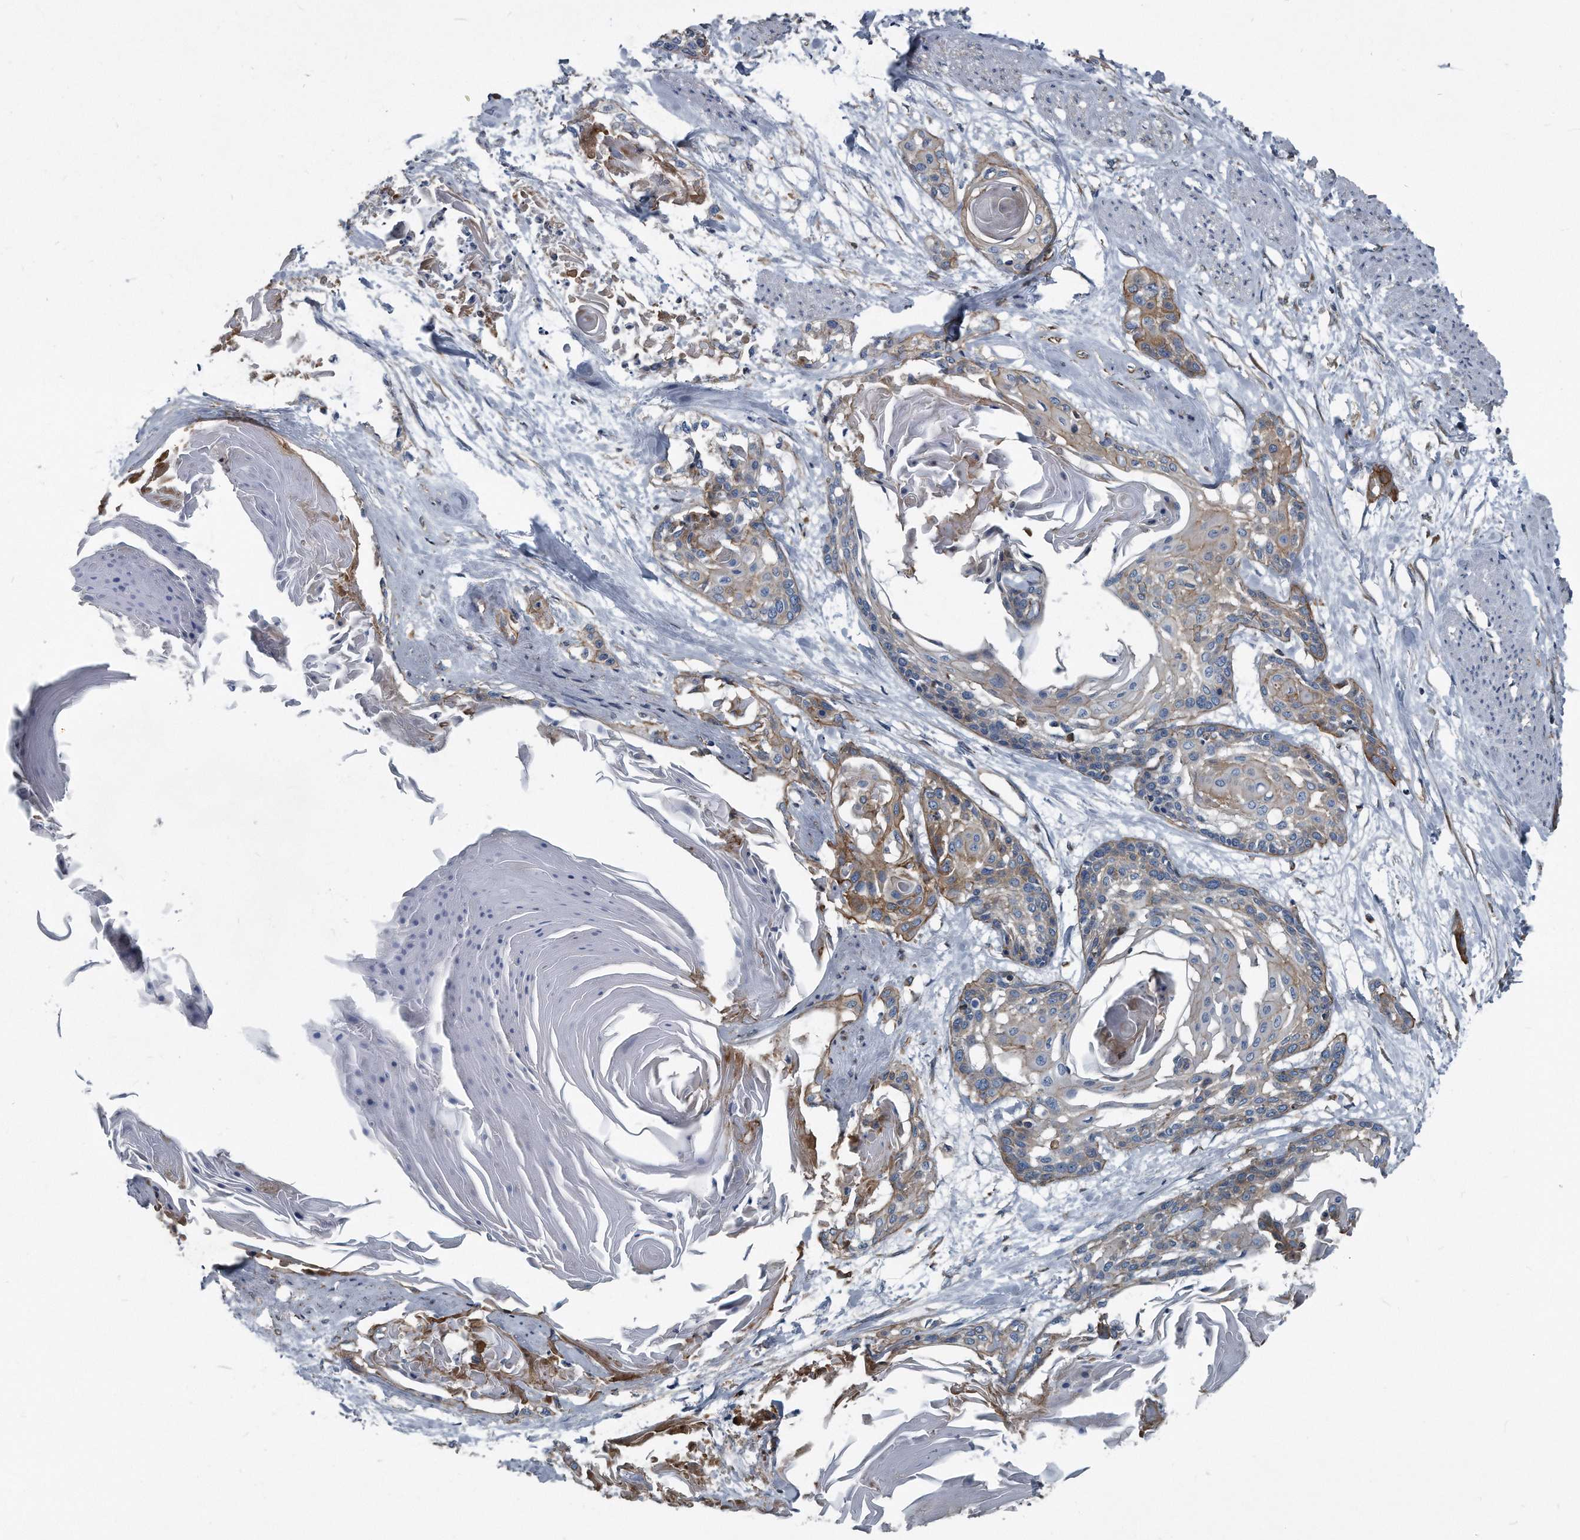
{"staining": {"intensity": "weak", "quantity": "<25%", "location": "cytoplasmic/membranous"}, "tissue": "cervical cancer", "cell_type": "Tumor cells", "image_type": "cancer", "snomed": [{"axis": "morphology", "description": "Squamous cell carcinoma, NOS"}, {"axis": "topography", "description": "Cervix"}], "caption": "High magnification brightfield microscopy of cervical cancer stained with DAB (brown) and counterstained with hematoxylin (blue): tumor cells show no significant expression. (Brightfield microscopy of DAB (3,3'-diaminobenzidine) immunohistochemistry (IHC) at high magnification).", "gene": "PLEC", "patient": {"sex": "female", "age": 57}}